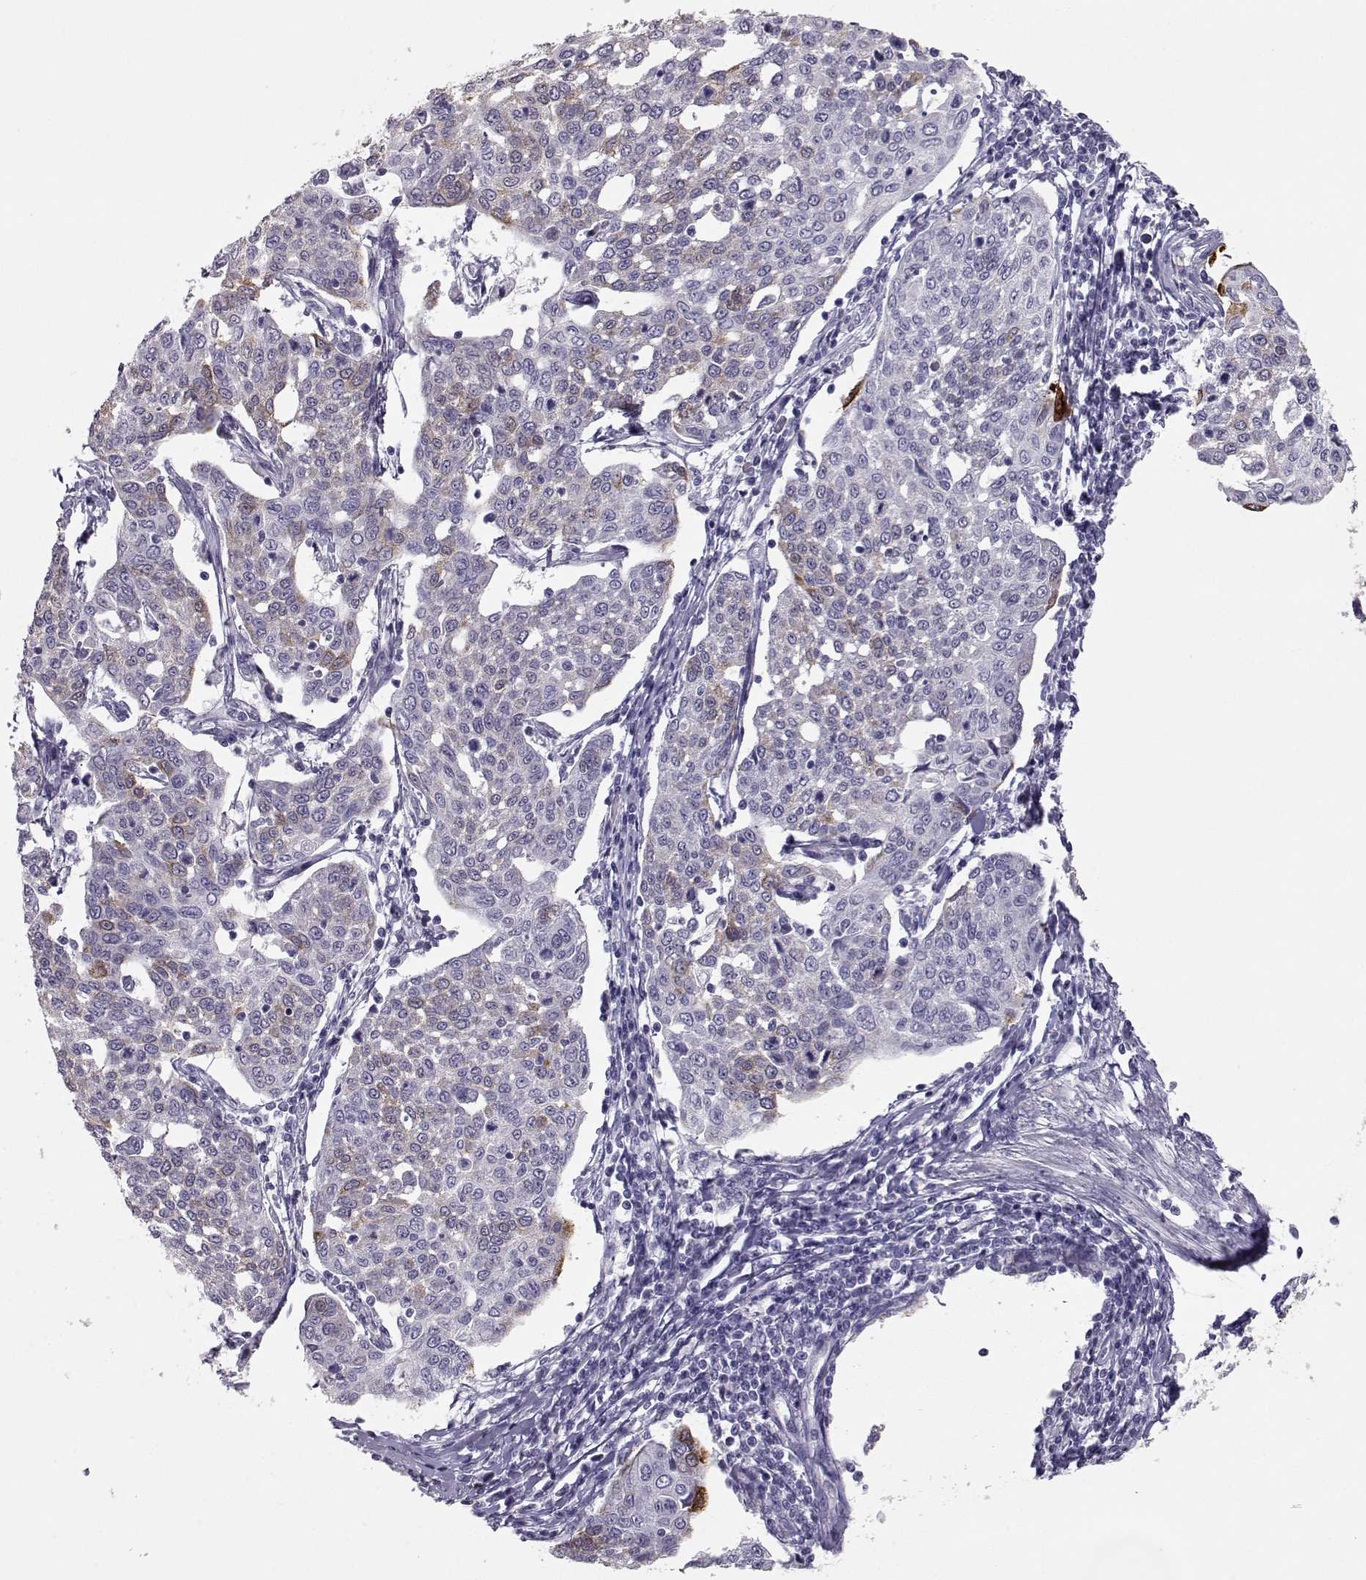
{"staining": {"intensity": "moderate", "quantity": "<25%", "location": "cytoplasmic/membranous"}, "tissue": "cervical cancer", "cell_type": "Tumor cells", "image_type": "cancer", "snomed": [{"axis": "morphology", "description": "Squamous cell carcinoma, NOS"}, {"axis": "topography", "description": "Cervix"}], "caption": "DAB (3,3'-diaminobenzidine) immunohistochemical staining of cervical cancer demonstrates moderate cytoplasmic/membranous protein staining in approximately <25% of tumor cells. (Stains: DAB in brown, nuclei in blue, Microscopy: brightfield microscopy at high magnification).", "gene": "LAMB3", "patient": {"sex": "female", "age": 34}}